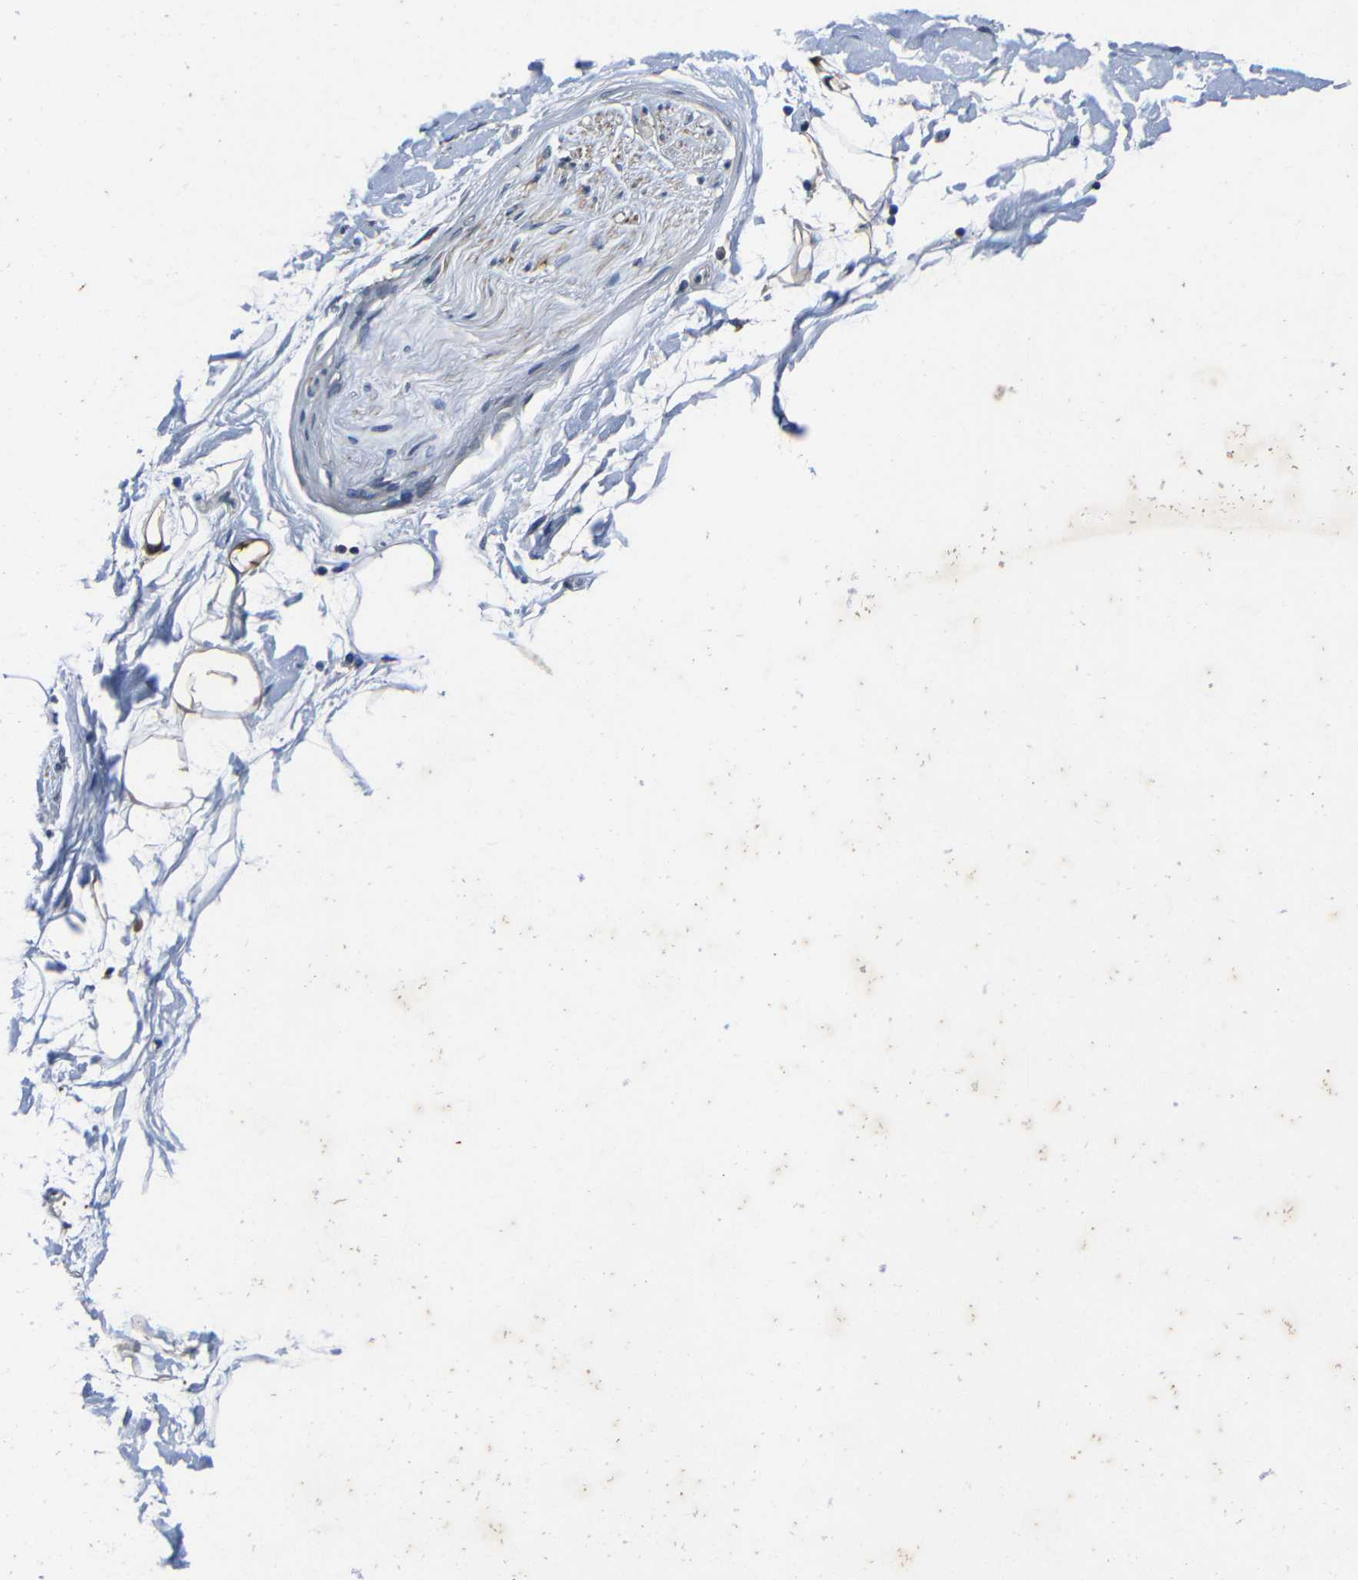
{"staining": {"intensity": "moderate", "quantity": "25%-75%", "location": "cytoplasmic/membranous"}, "tissue": "adipose tissue", "cell_type": "Adipocytes", "image_type": "normal", "snomed": [{"axis": "morphology", "description": "Normal tissue, NOS"}, {"axis": "topography", "description": "Soft tissue"}], "caption": "Protein expression by IHC demonstrates moderate cytoplasmic/membranous positivity in approximately 25%-75% of adipocytes in normal adipose tissue.", "gene": "C6orf89", "patient": {"sex": "male", "age": 72}}